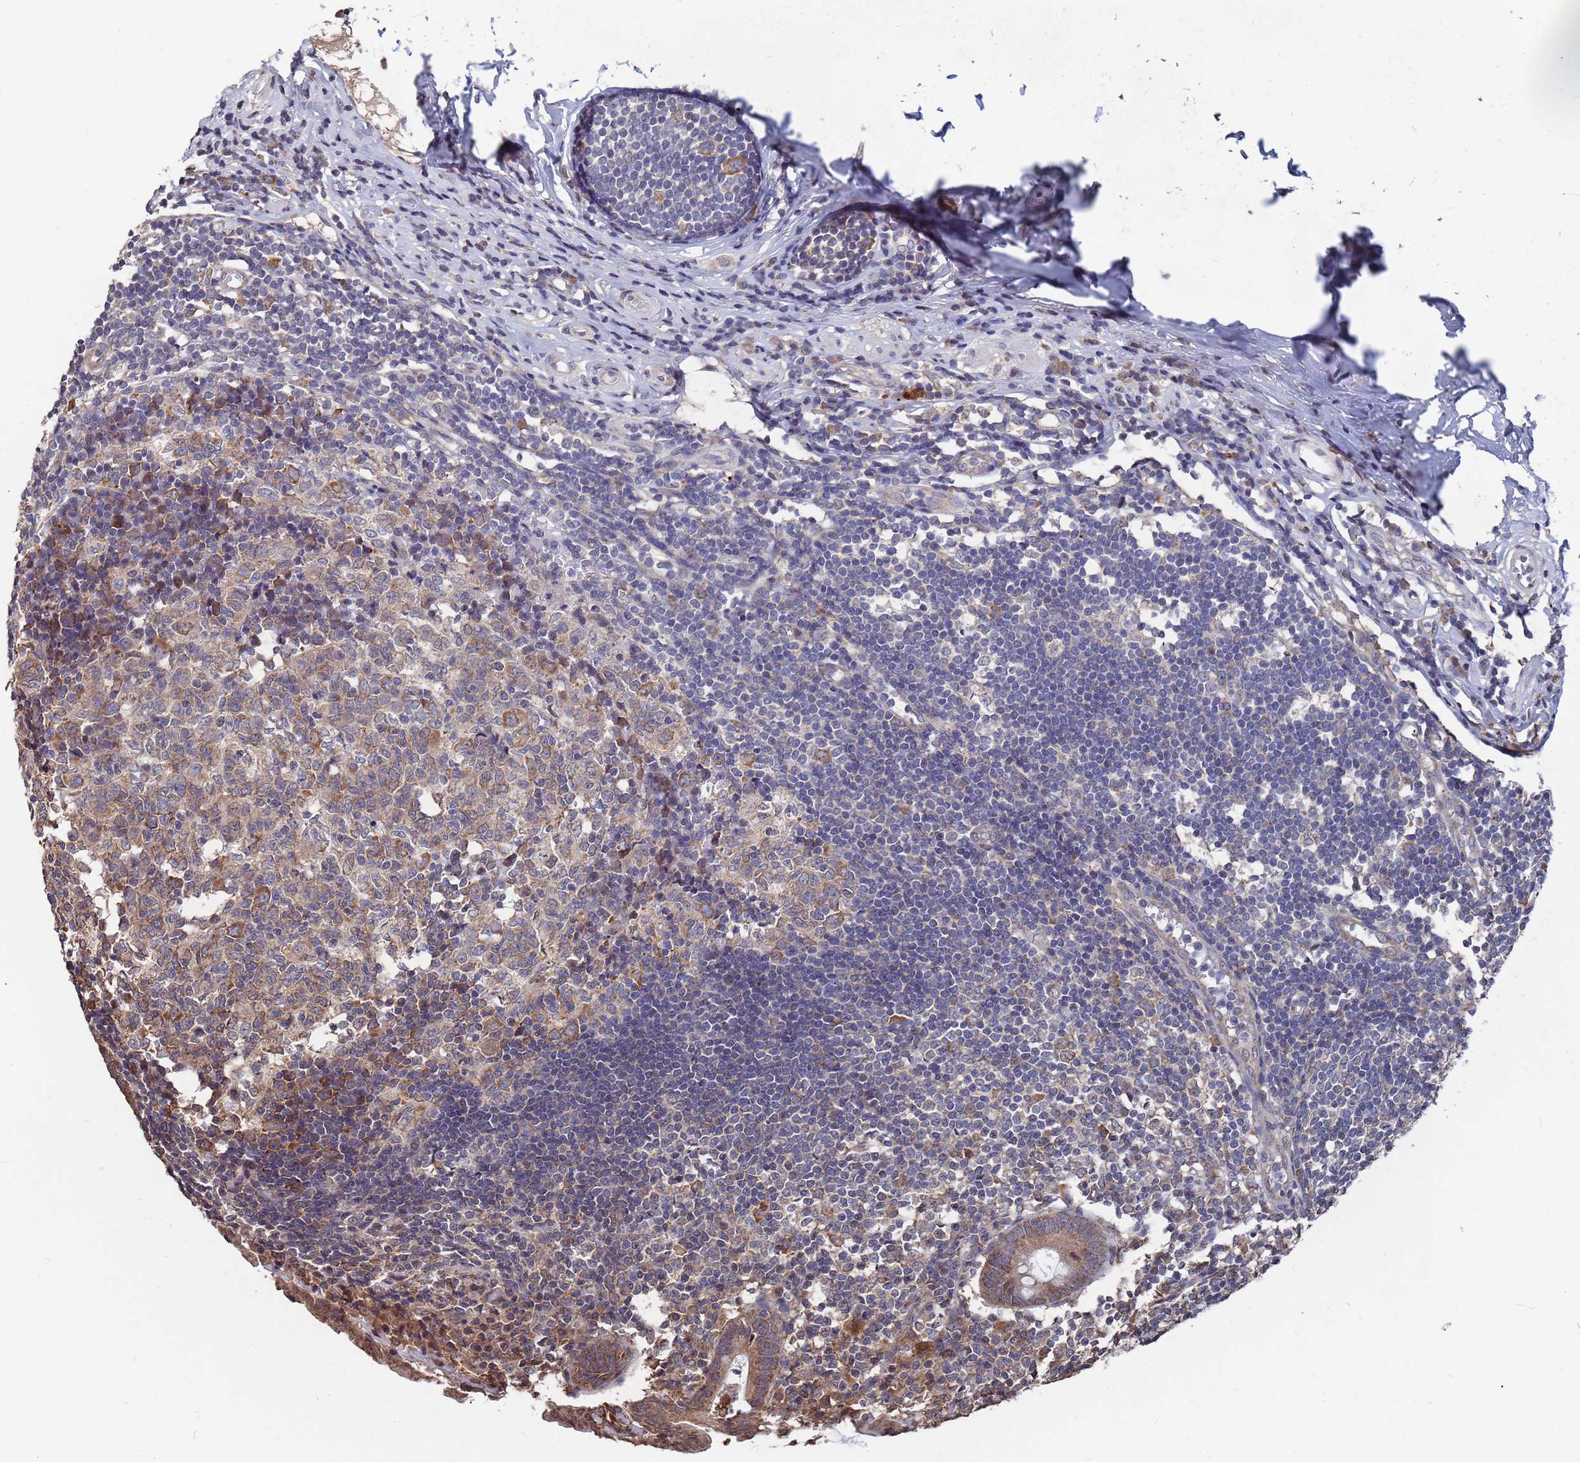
{"staining": {"intensity": "moderate", "quantity": ">75%", "location": "cytoplasmic/membranous"}, "tissue": "appendix", "cell_type": "Glandular cells", "image_type": "normal", "snomed": [{"axis": "morphology", "description": "Normal tissue, NOS"}, {"axis": "topography", "description": "Appendix"}], "caption": "Protein analysis of benign appendix displays moderate cytoplasmic/membranous expression in approximately >75% of glandular cells.", "gene": "CFAP119", "patient": {"sex": "female", "age": 54}}